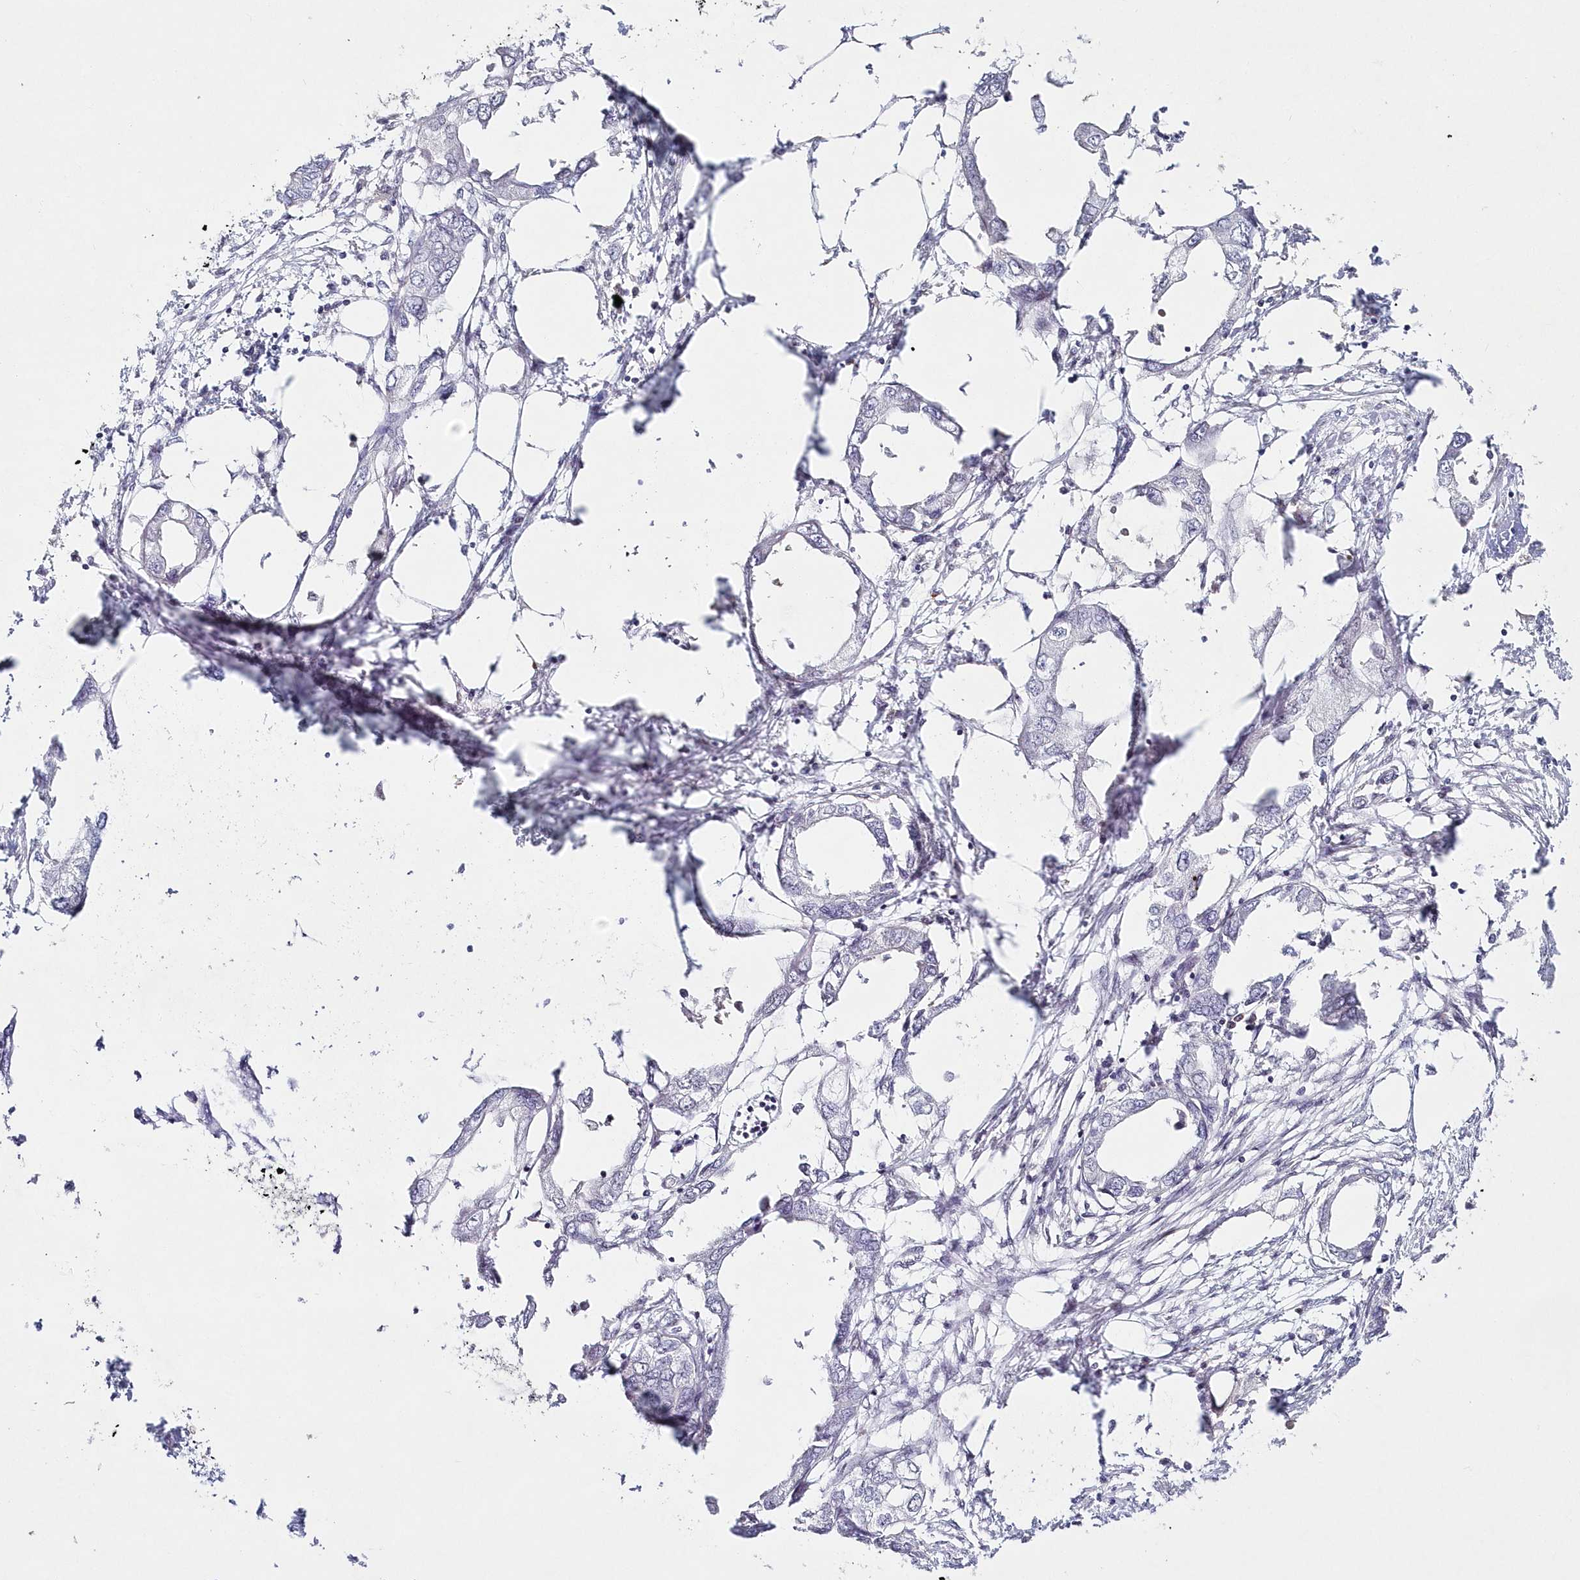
{"staining": {"intensity": "negative", "quantity": "none", "location": "none"}, "tissue": "endometrial cancer", "cell_type": "Tumor cells", "image_type": "cancer", "snomed": [{"axis": "morphology", "description": "Adenocarcinoma, NOS"}, {"axis": "morphology", "description": "Adenocarcinoma, metastatic, NOS"}, {"axis": "topography", "description": "Adipose tissue"}, {"axis": "topography", "description": "Endometrium"}], "caption": "An IHC photomicrograph of metastatic adenocarcinoma (endometrial) is shown. There is no staining in tumor cells of metastatic adenocarcinoma (endometrial).", "gene": "HYCC2", "patient": {"sex": "female", "age": 67}}